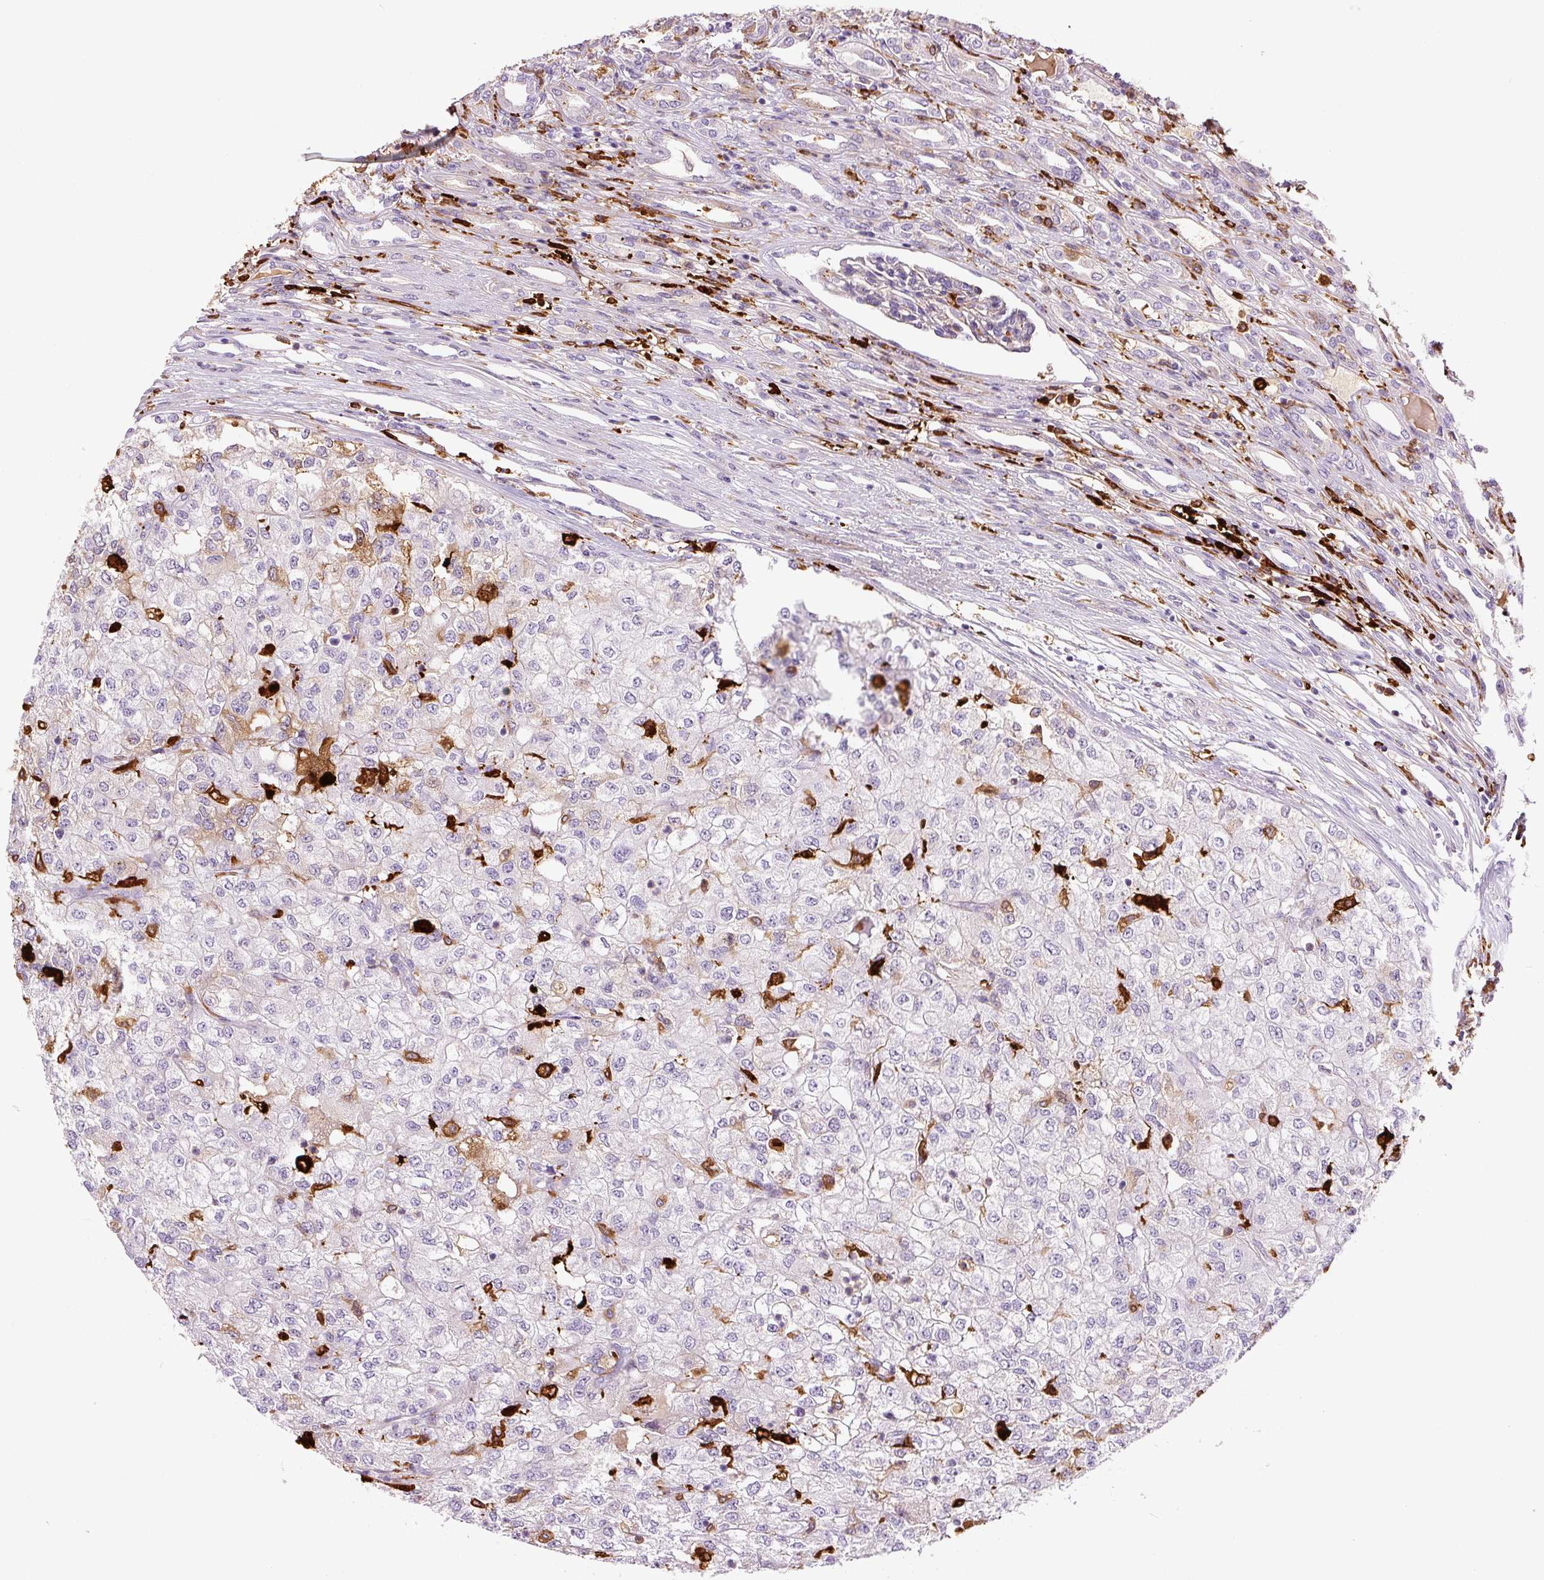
{"staining": {"intensity": "negative", "quantity": "none", "location": "none"}, "tissue": "renal cancer", "cell_type": "Tumor cells", "image_type": "cancer", "snomed": [{"axis": "morphology", "description": "Adenocarcinoma, NOS"}, {"axis": "topography", "description": "Kidney"}], "caption": "A micrograph of renal adenocarcinoma stained for a protein displays no brown staining in tumor cells. (DAB (3,3'-diaminobenzidine) immunohistochemistry (IHC), high magnification).", "gene": "FUT10", "patient": {"sex": "female", "age": 54}}